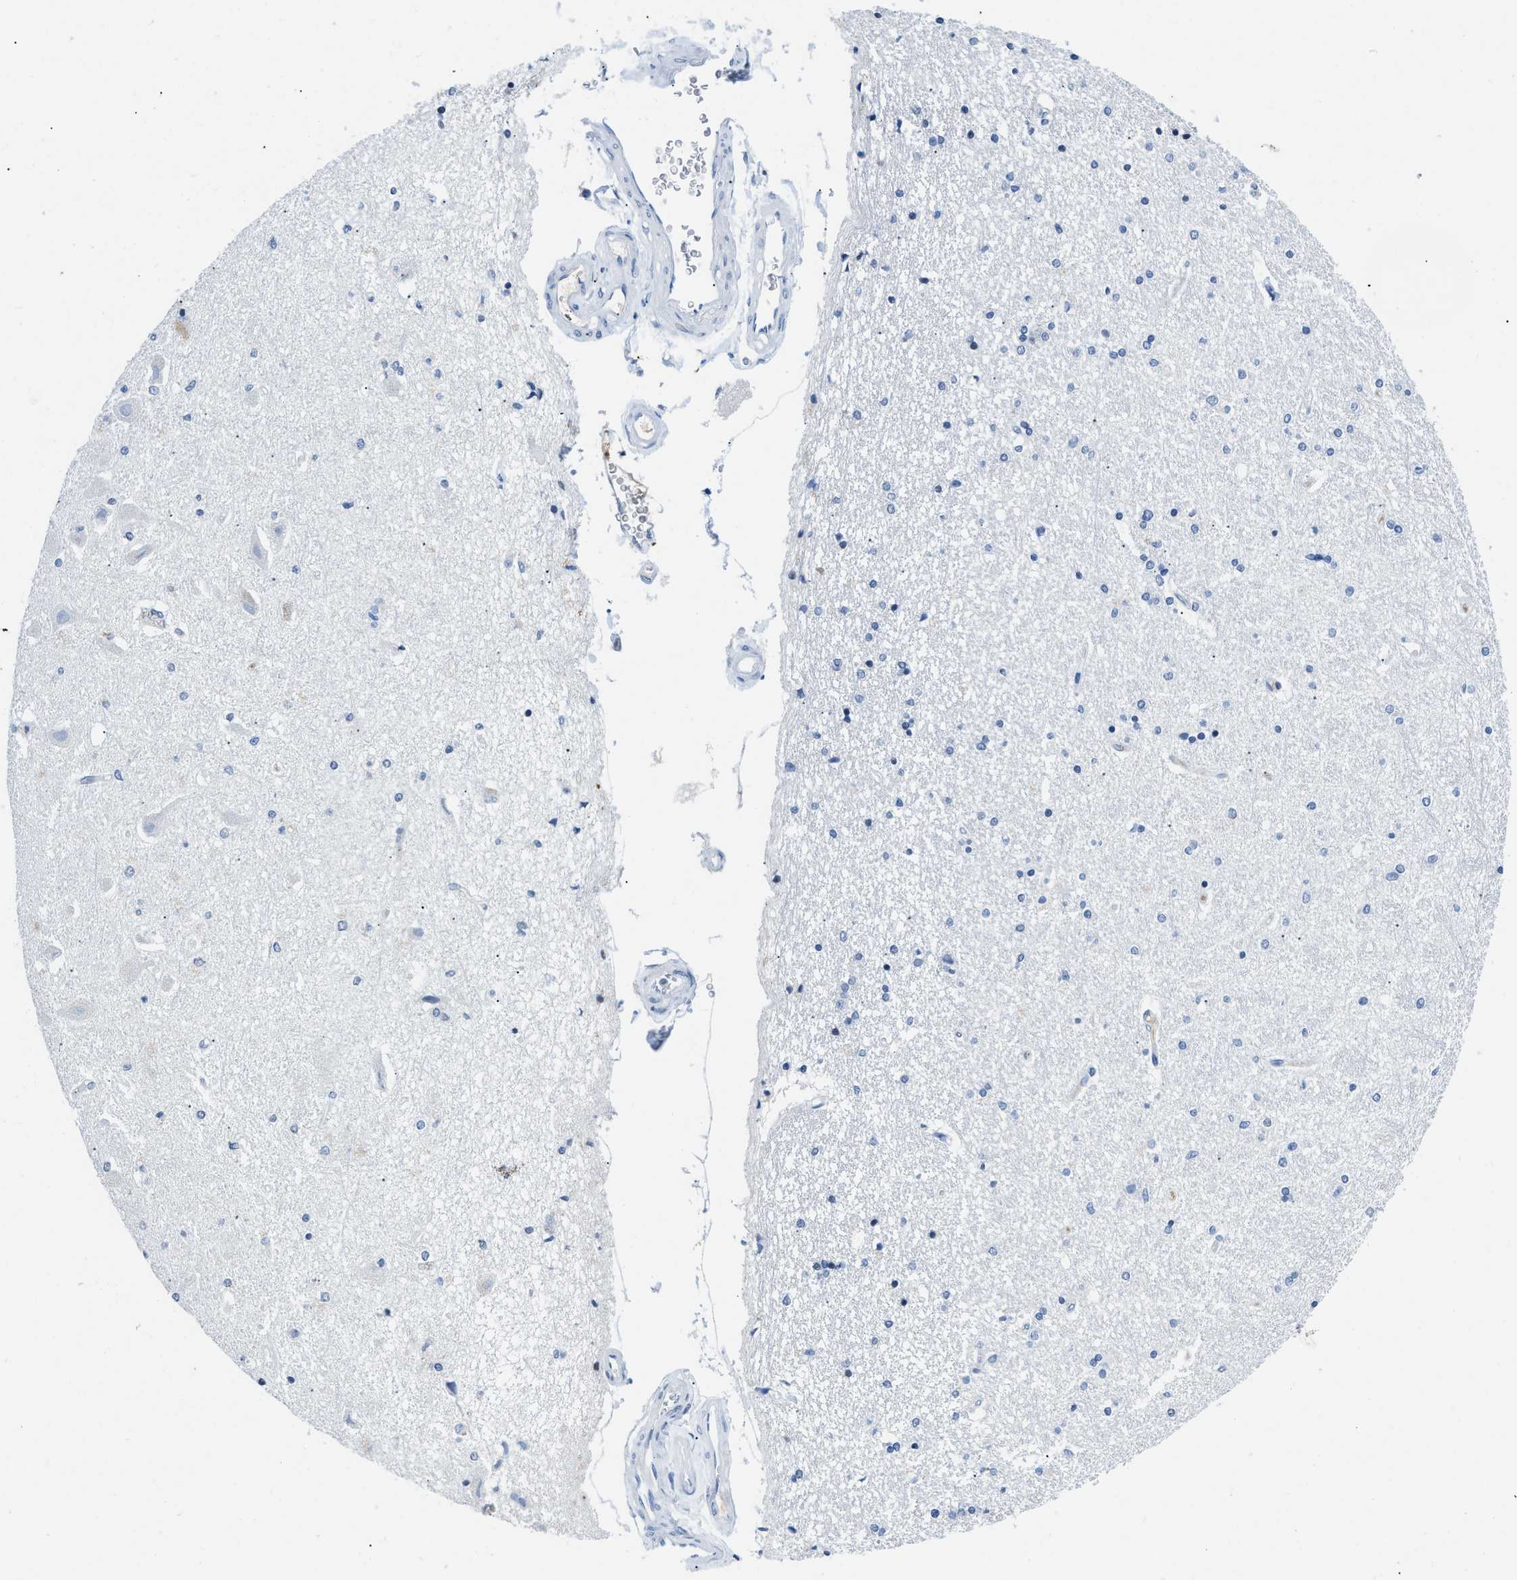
{"staining": {"intensity": "negative", "quantity": "none", "location": "none"}, "tissue": "hippocampus", "cell_type": "Glial cells", "image_type": "normal", "snomed": [{"axis": "morphology", "description": "Normal tissue, NOS"}, {"axis": "topography", "description": "Hippocampus"}], "caption": "Micrograph shows no protein expression in glial cells of normal hippocampus.", "gene": "MBL2", "patient": {"sex": "female", "age": 54}}